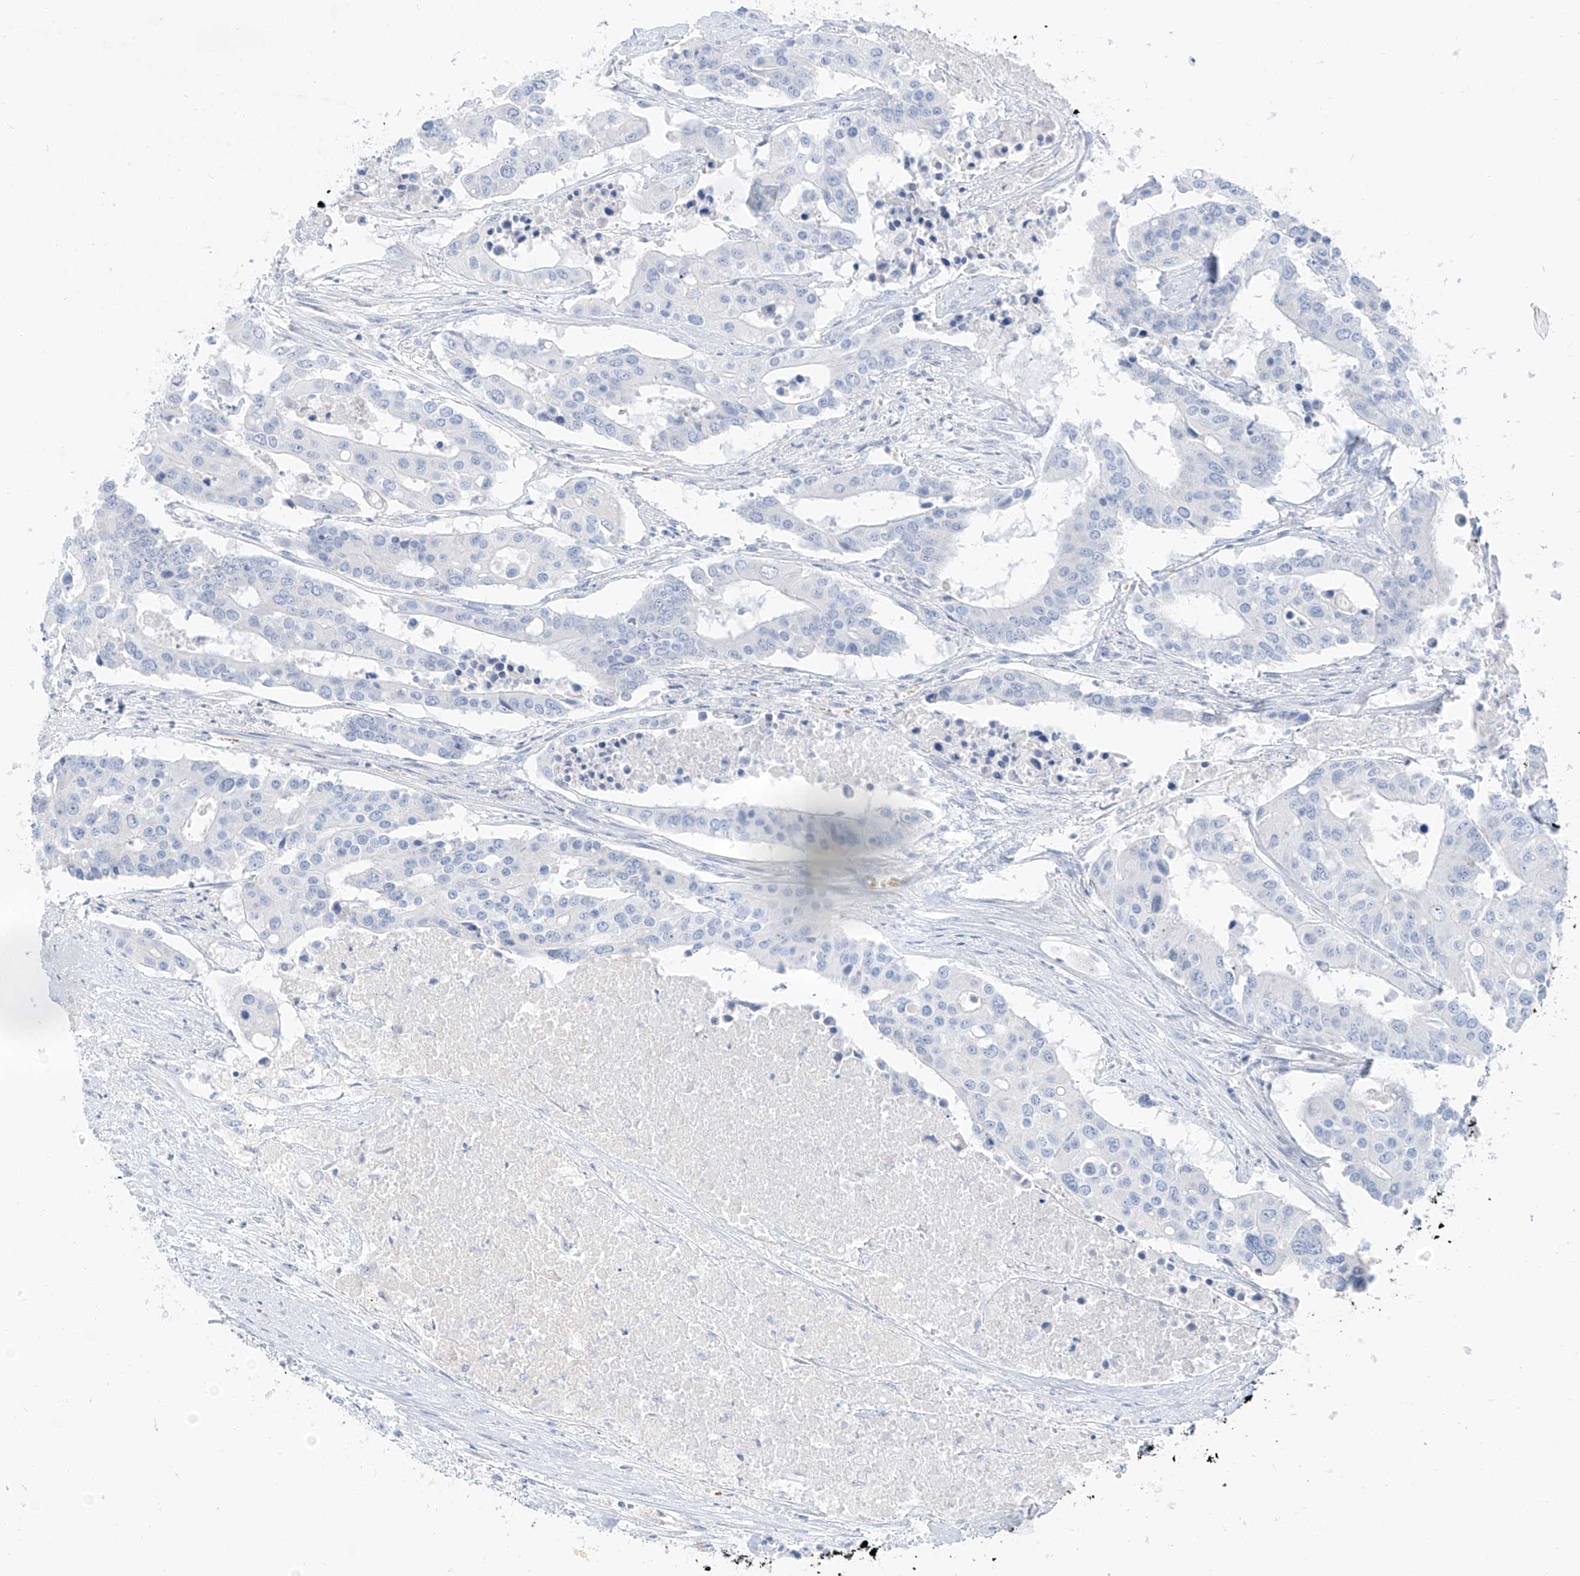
{"staining": {"intensity": "negative", "quantity": "none", "location": "none"}, "tissue": "colorectal cancer", "cell_type": "Tumor cells", "image_type": "cancer", "snomed": [{"axis": "morphology", "description": "Adenocarcinoma, NOS"}, {"axis": "topography", "description": "Colon"}], "caption": "High magnification brightfield microscopy of colorectal adenocarcinoma stained with DAB (brown) and counterstained with hematoxylin (blue): tumor cells show no significant positivity.", "gene": "PGC", "patient": {"sex": "male", "age": 77}}